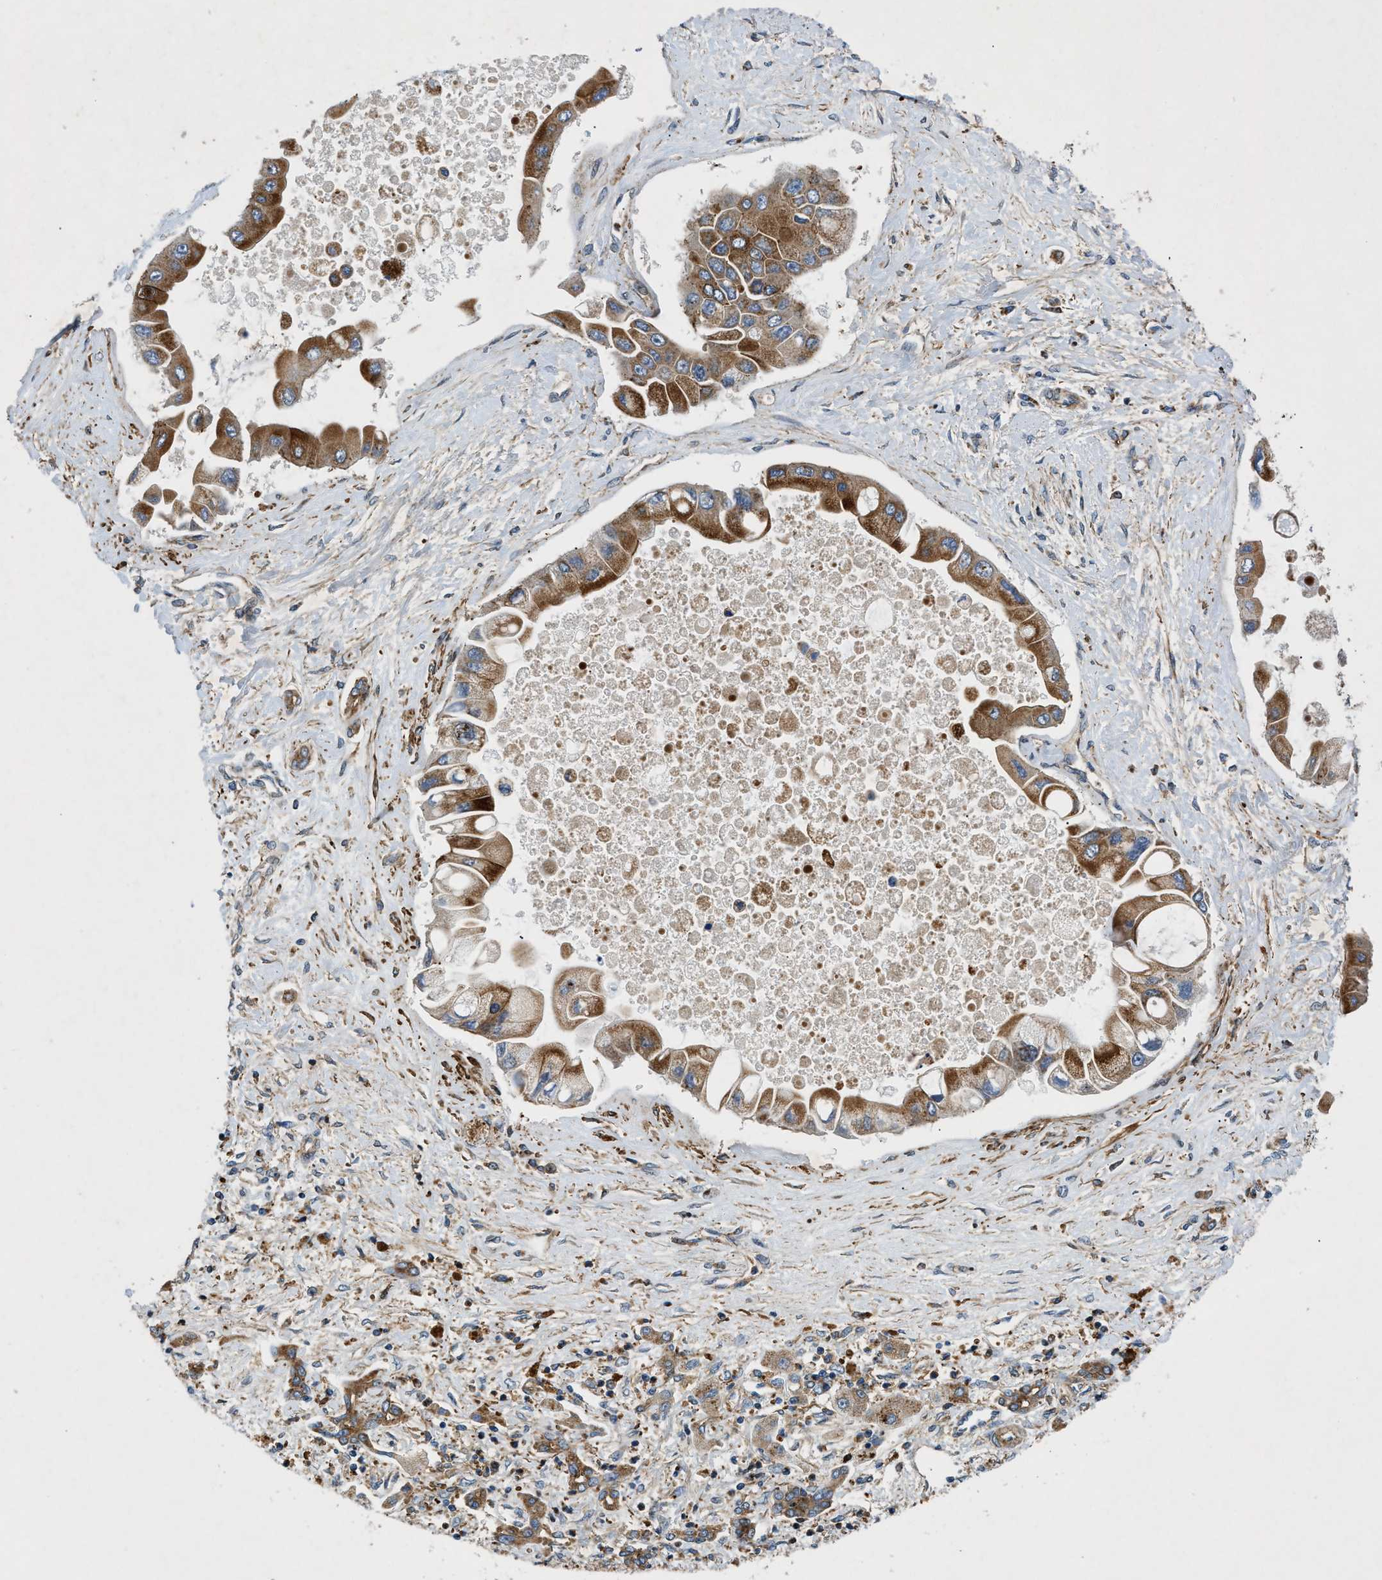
{"staining": {"intensity": "moderate", "quantity": ">75%", "location": "cytoplasmic/membranous"}, "tissue": "liver cancer", "cell_type": "Tumor cells", "image_type": "cancer", "snomed": [{"axis": "morphology", "description": "Cholangiocarcinoma"}, {"axis": "topography", "description": "Liver"}], "caption": "Cholangiocarcinoma (liver) stained with a brown dye displays moderate cytoplasmic/membranous positive positivity in approximately >75% of tumor cells.", "gene": "DHODH", "patient": {"sex": "male", "age": 50}}